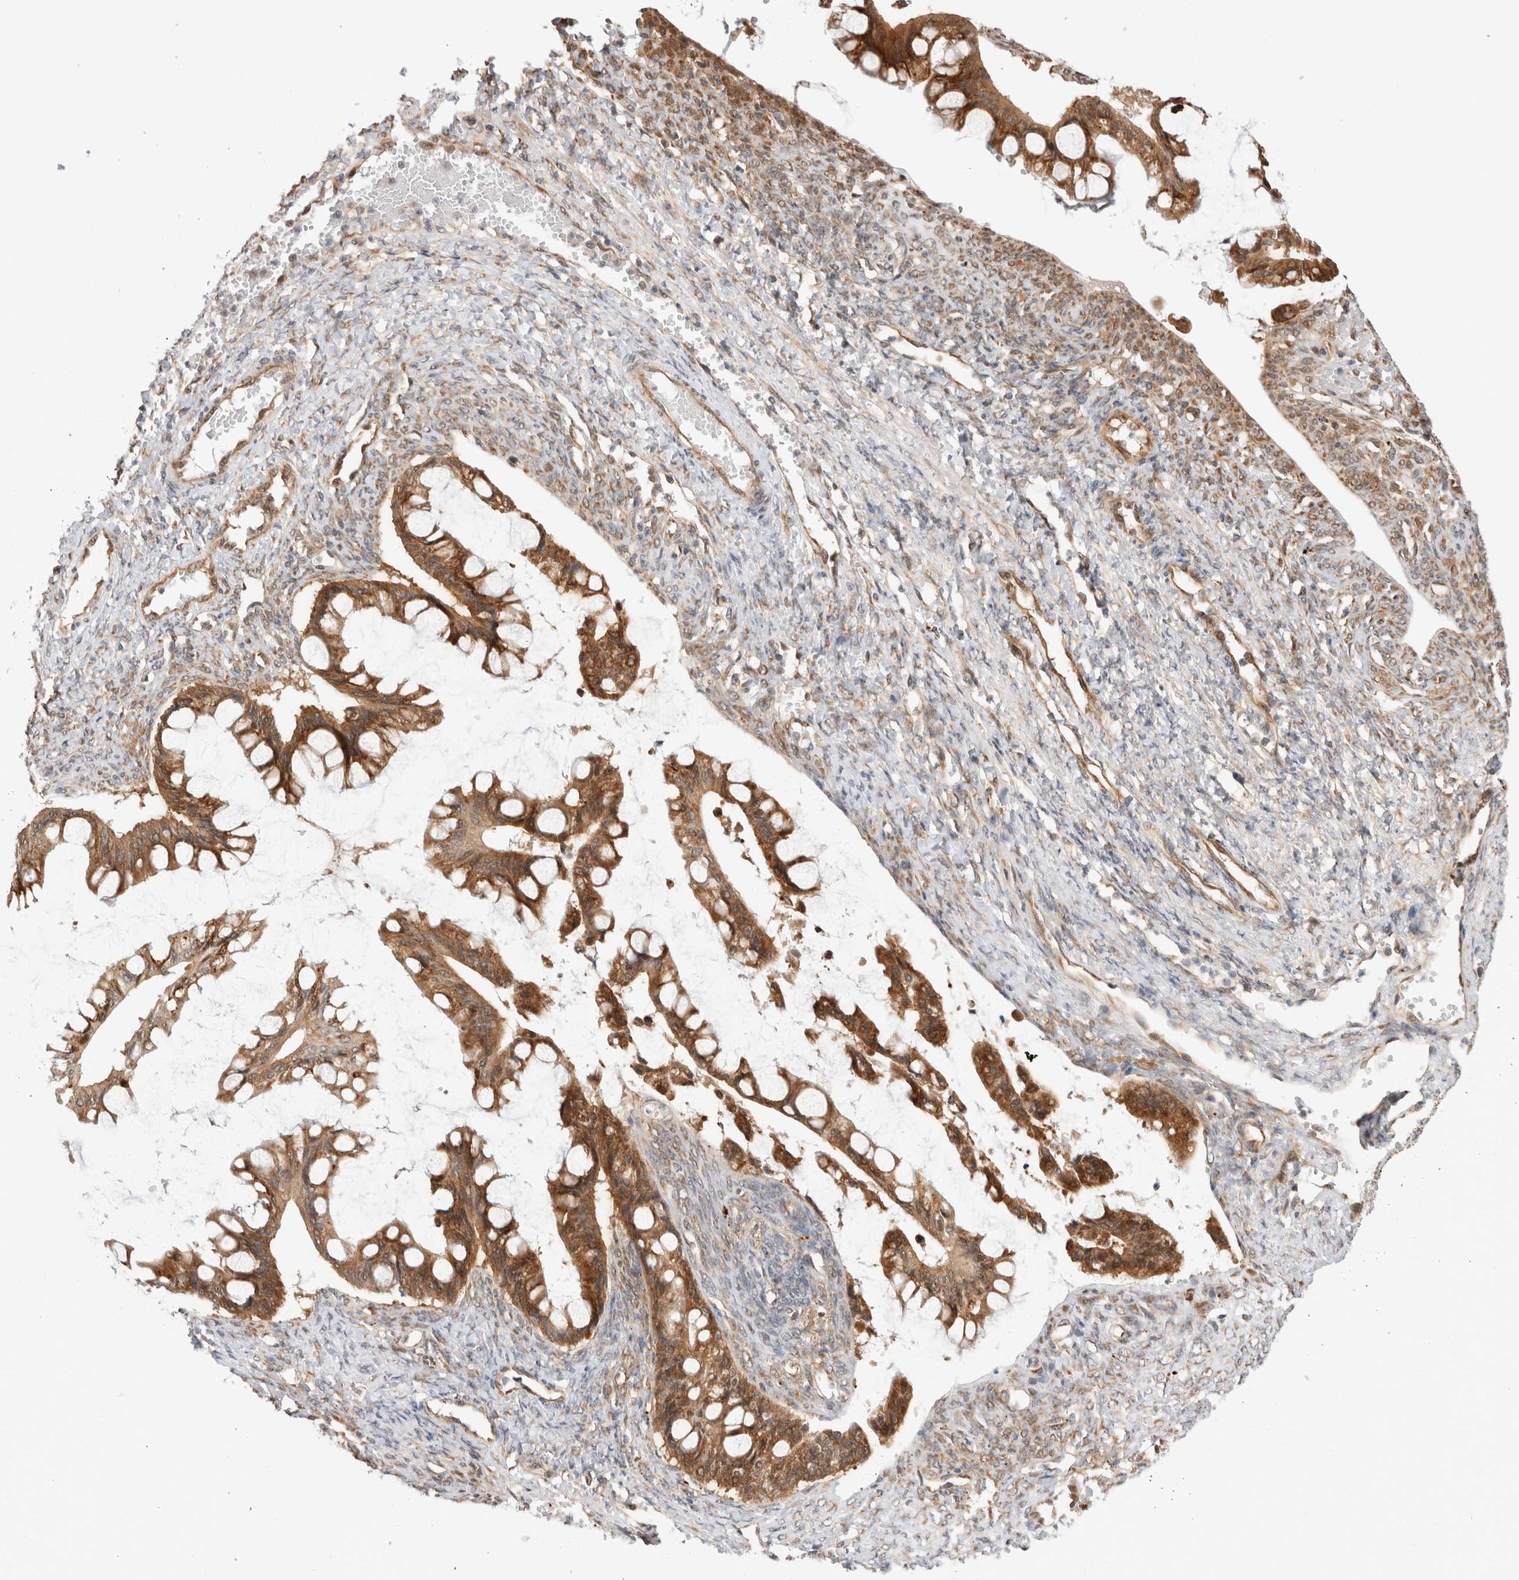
{"staining": {"intensity": "moderate", "quantity": ">75%", "location": "cytoplasmic/membranous"}, "tissue": "ovarian cancer", "cell_type": "Tumor cells", "image_type": "cancer", "snomed": [{"axis": "morphology", "description": "Cystadenocarcinoma, mucinous, NOS"}, {"axis": "topography", "description": "Ovary"}], "caption": "An image of ovarian cancer (mucinous cystadenocarcinoma) stained for a protein exhibits moderate cytoplasmic/membranous brown staining in tumor cells.", "gene": "ACTL9", "patient": {"sex": "female", "age": 73}}